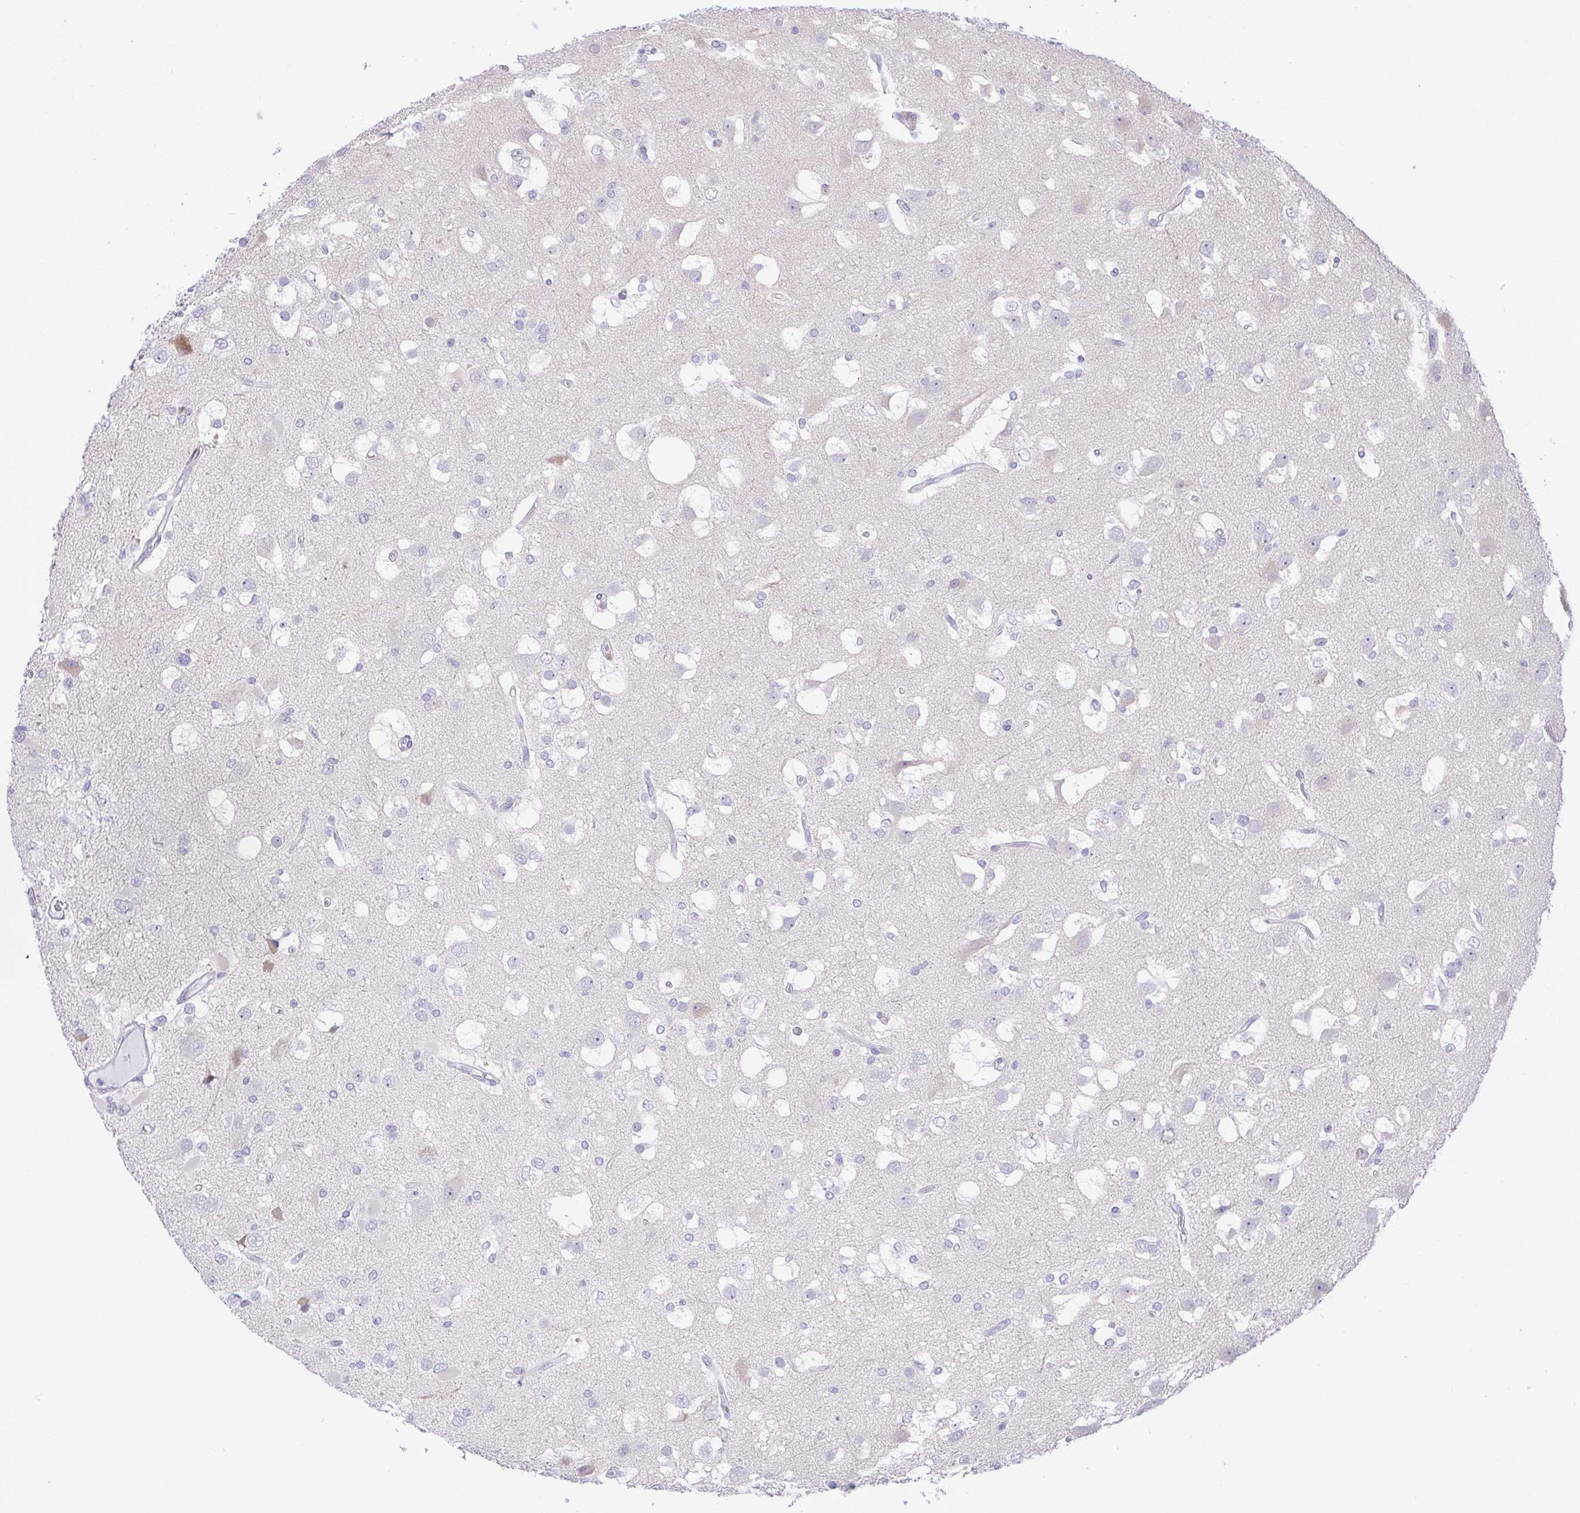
{"staining": {"intensity": "negative", "quantity": "none", "location": "none"}, "tissue": "glioma", "cell_type": "Tumor cells", "image_type": "cancer", "snomed": [{"axis": "morphology", "description": "Glioma, malignant, High grade"}, {"axis": "topography", "description": "Brain"}], "caption": "There is no significant expression in tumor cells of glioma. (Brightfield microscopy of DAB IHC at high magnification).", "gene": "ZNF485", "patient": {"sex": "male", "age": 53}}